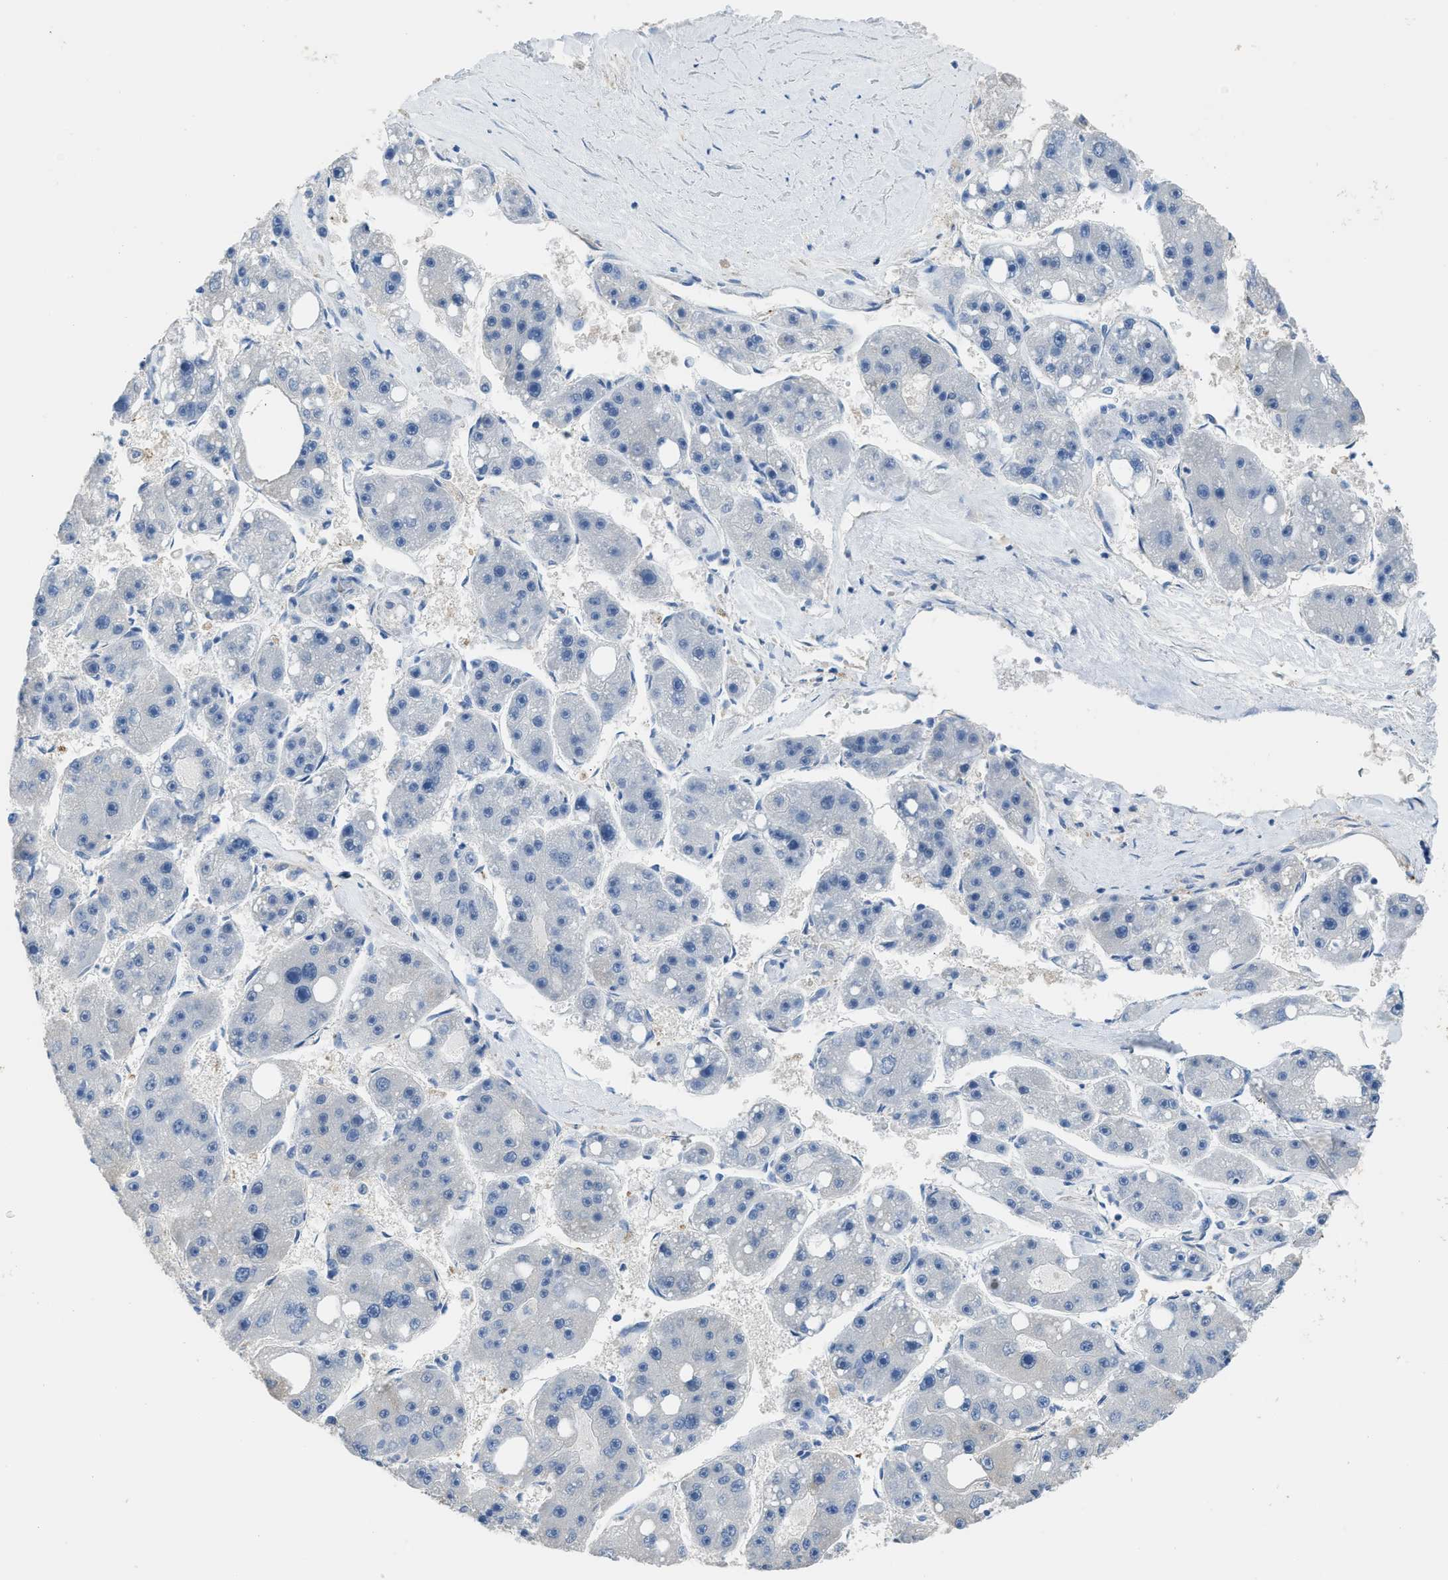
{"staining": {"intensity": "negative", "quantity": "none", "location": "none"}, "tissue": "liver cancer", "cell_type": "Tumor cells", "image_type": "cancer", "snomed": [{"axis": "morphology", "description": "Carcinoma, Hepatocellular, NOS"}, {"axis": "topography", "description": "Liver"}], "caption": "Human liver cancer (hepatocellular carcinoma) stained for a protein using IHC displays no positivity in tumor cells.", "gene": "ZSWIM5", "patient": {"sex": "female", "age": 61}}